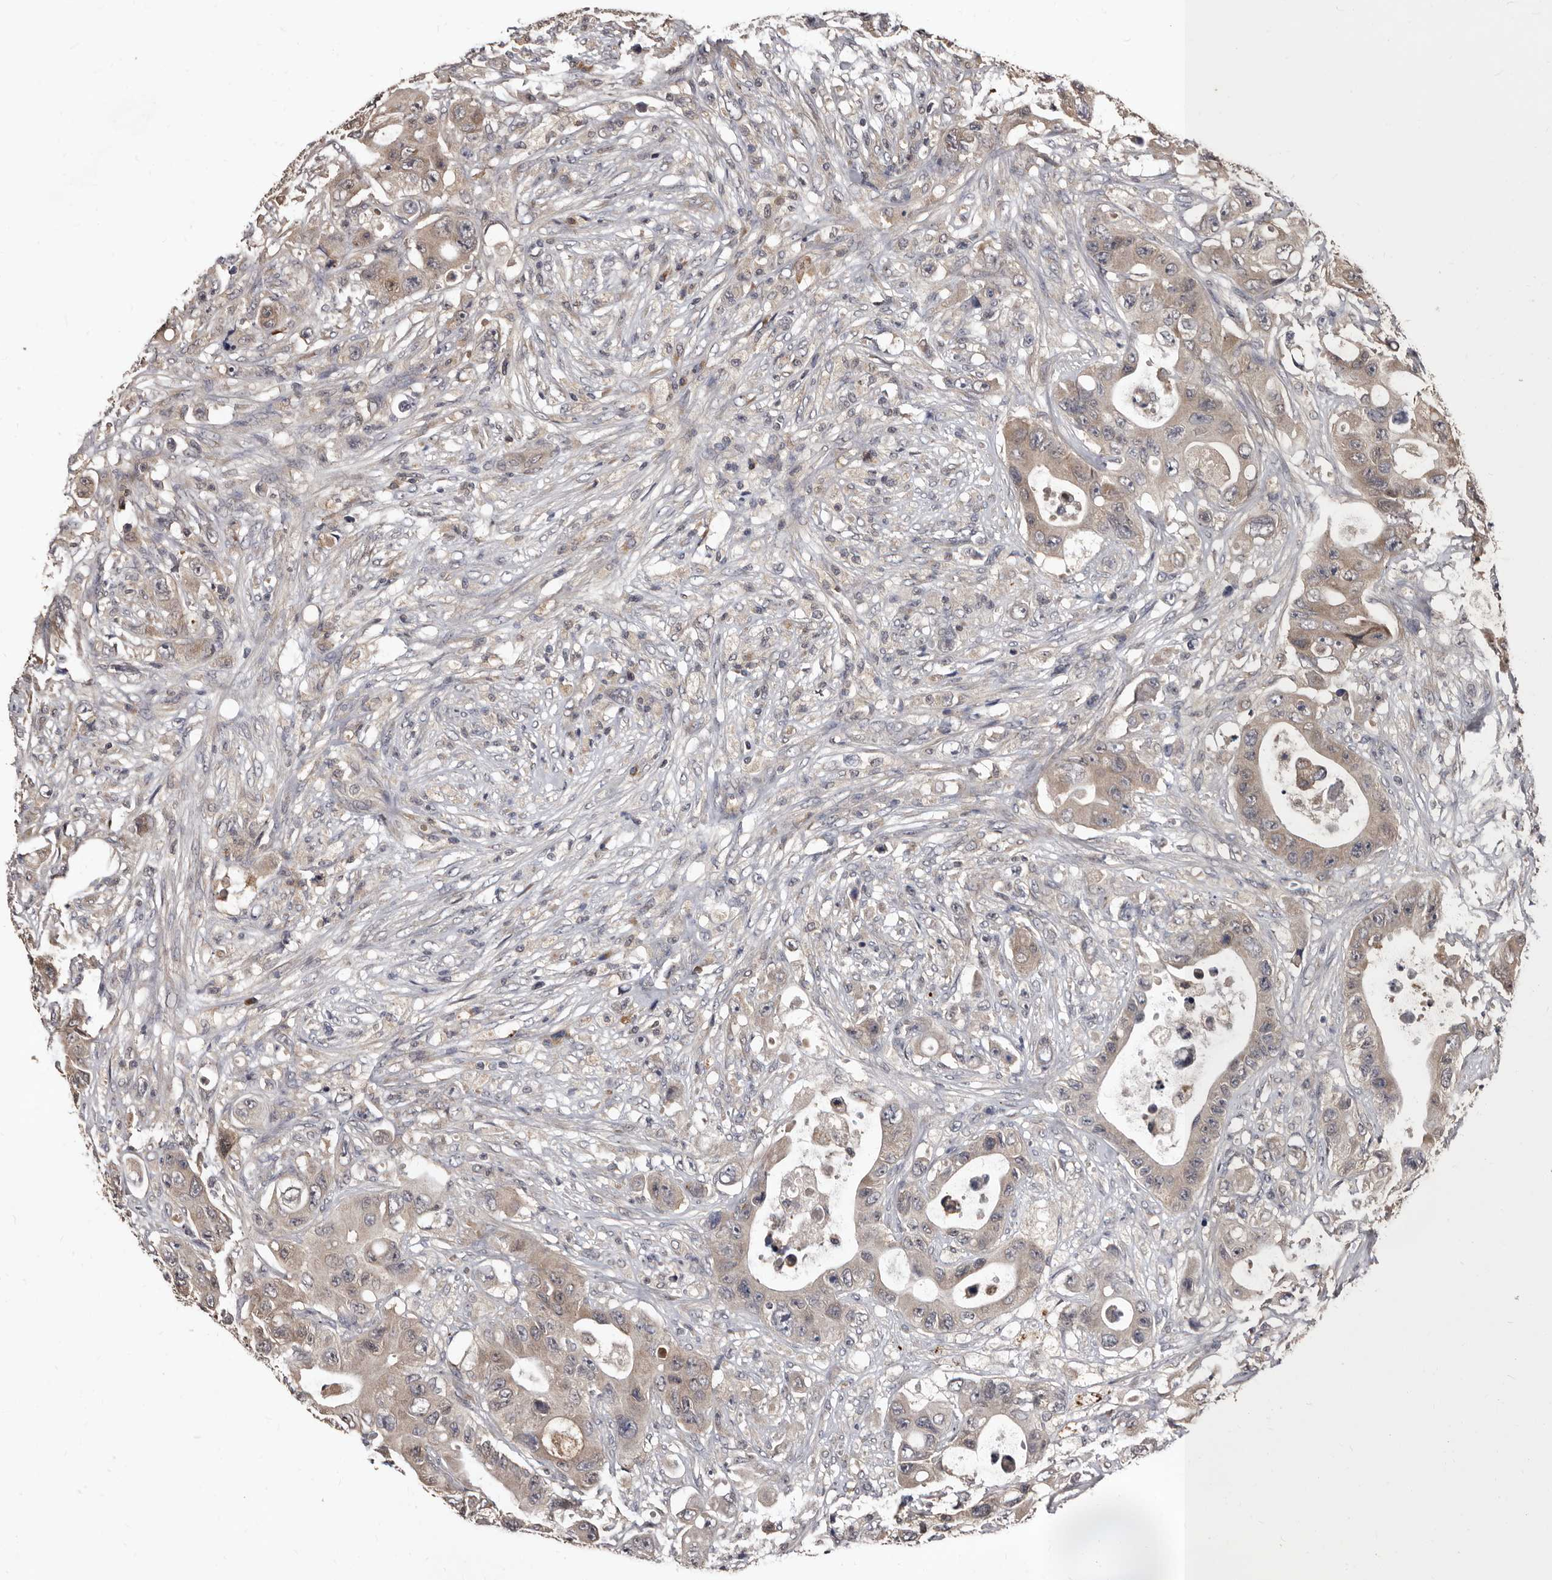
{"staining": {"intensity": "weak", "quantity": "25%-75%", "location": "cytoplasmic/membranous"}, "tissue": "colorectal cancer", "cell_type": "Tumor cells", "image_type": "cancer", "snomed": [{"axis": "morphology", "description": "Adenocarcinoma, NOS"}, {"axis": "topography", "description": "Colon"}], "caption": "Human colorectal adenocarcinoma stained for a protein (brown) displays weak cytoplasmic/membranous positive staining in about 25%-75% of tumor cells.", "gene": "PMVK", "patient": {"sex": "female", "age": 46}}